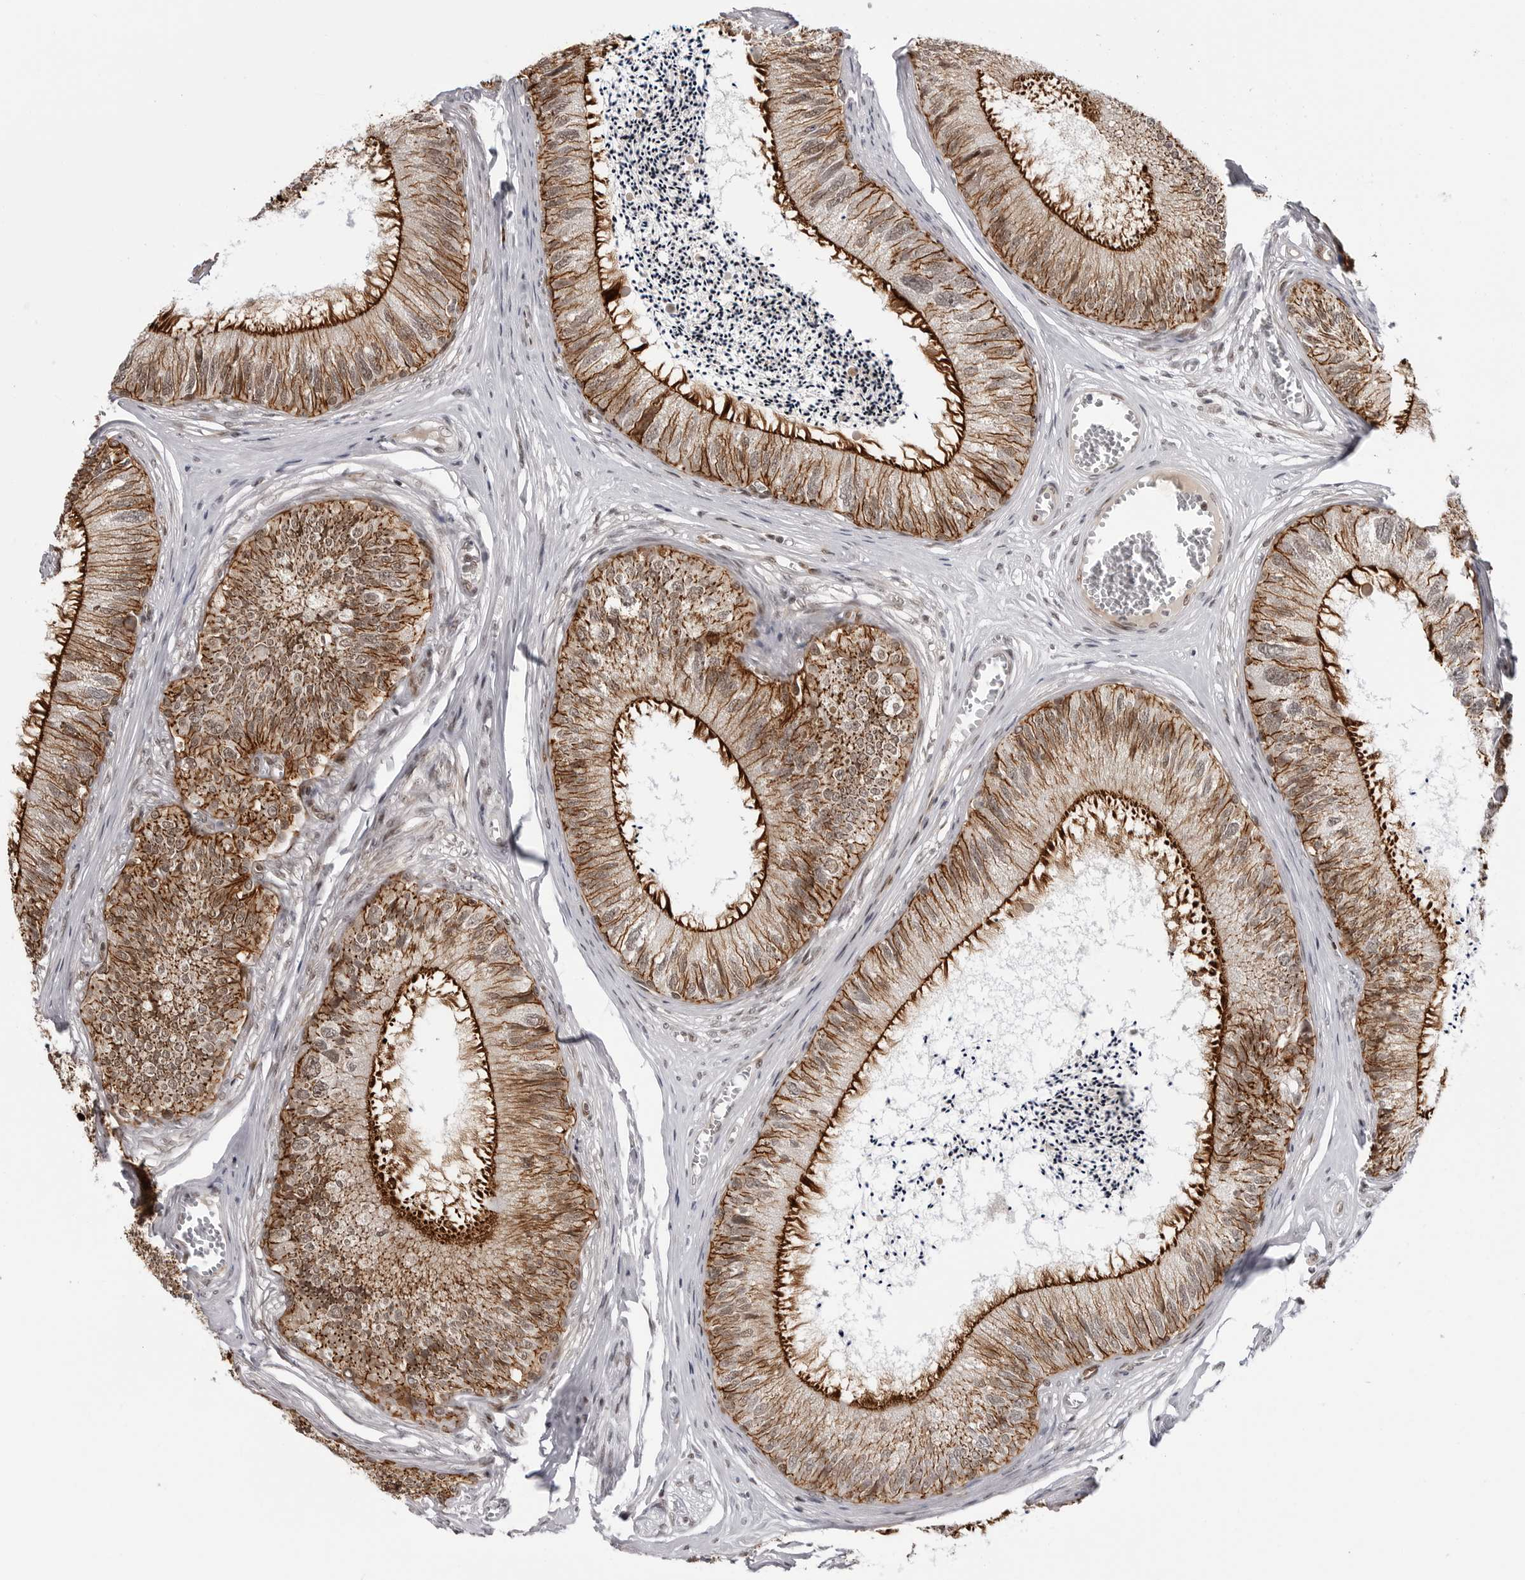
{"staining": {"intensity": "strong", "quantity": "25%-75%", "location": "cytoplasmic/membranous,nuclear"}, "tissue": "epididymis", "cell_type": "Glandular cells", "image_type": "normal", "snomed": [{"axis": "morphology", "description": "Normal tissue, NOS"}, {"axis": "topography", "description": "Epididymis"}], "caption": "Strong cytoplasmic/membranous,nuclear expression for a protein is present in about 25%-75% of glandular cells of normal epididymis using immunohistochemistry (IHC).", "gene": "TRIM66", "patient": {"sex": "male", "age": 79}}